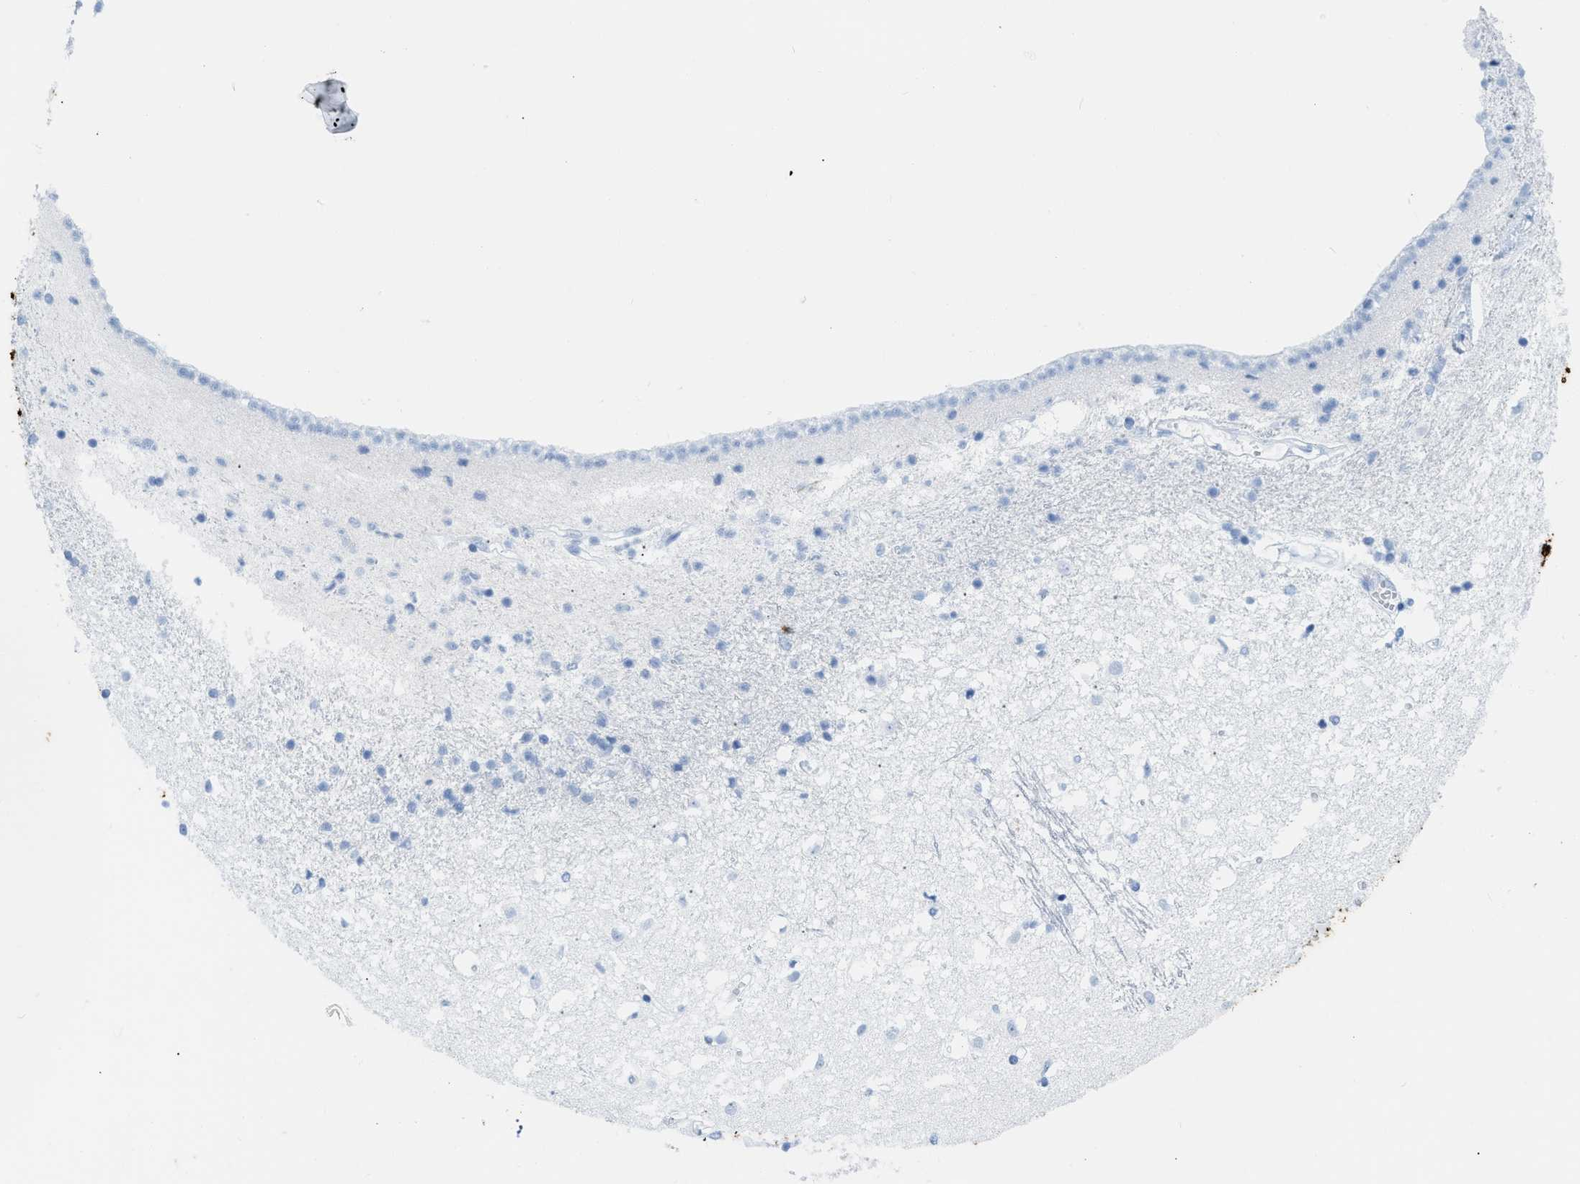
{"staining": {"intensity": "negative", "quantity": "none", "location": "none"}, "tissue": "caudate", "cell_type": "Glial cells", "image_type": "normal", "snomed": [{"axis": "morphology", "description": "Normal tissue, NOS"}, {"axis": "topography", "description": "Lateral ventricle wall"}], "caption": "Immunohistochemical staining of normal caudate shows no significant expression in glial cells.", "gene": "DES", "patient": {"sex": "male", "age": 45}}